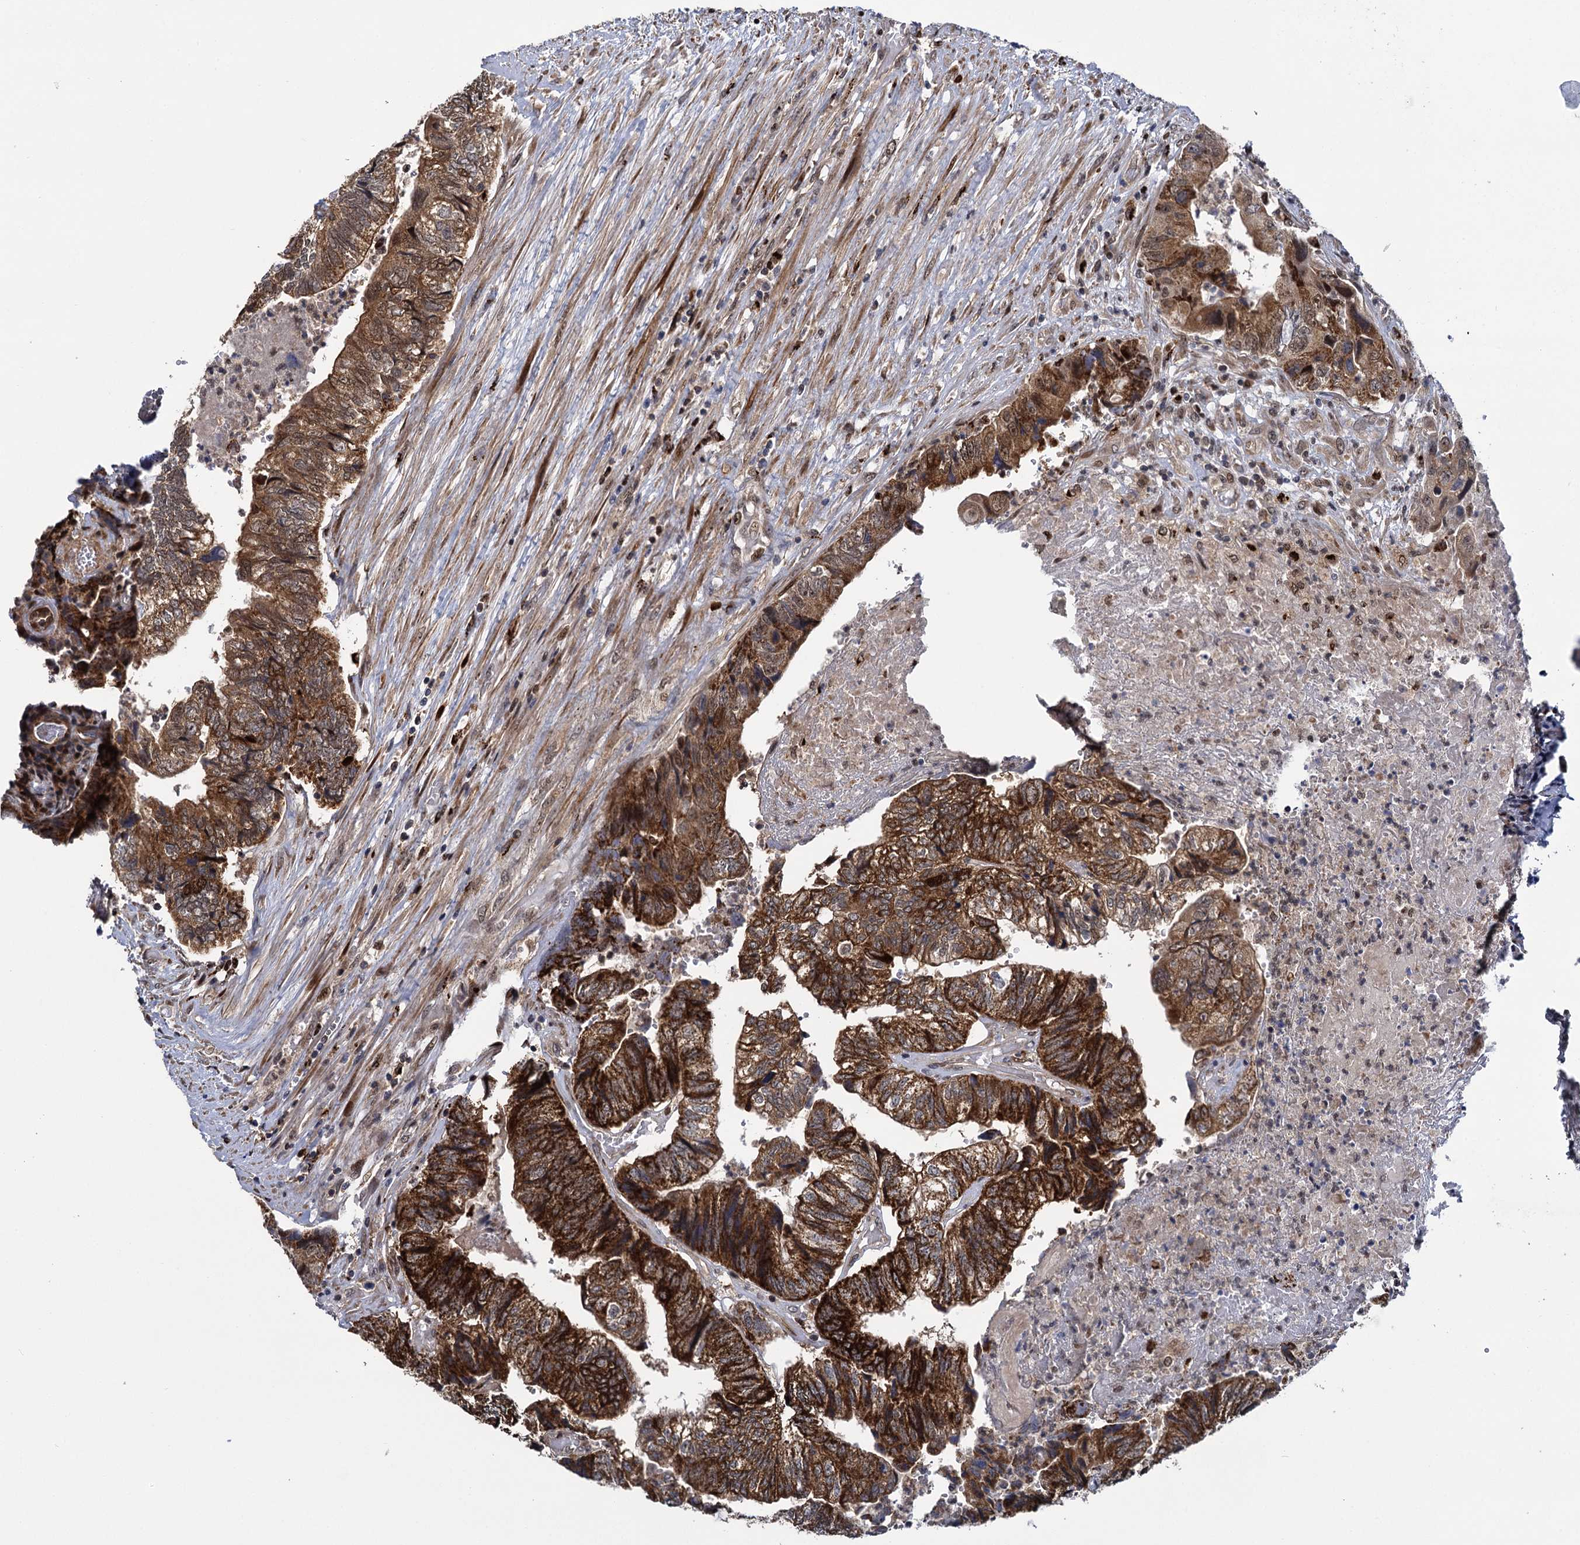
{"staining": {"intensity": "strong", "quantity": ">75%", "location": "cytoplasmic/membranous"}, "tissue": "colorectal cancer", "cell_type": "Tumor cells", "image_type": "cancer", "snomed": [{"axis": "morphology", "description": "Adenocarcinoma, NOS"}, {"axis": "topography", "description": "Colon"}], "caption": "Immunohistochemical staining of adenocarcinoma (colorectal) exhibits strong cytoplasmic/membranous protein positivity in about >75% of tumor cells.", "gene": "GAL3ST4", "patient": {"sex": "female", "age": 67}}